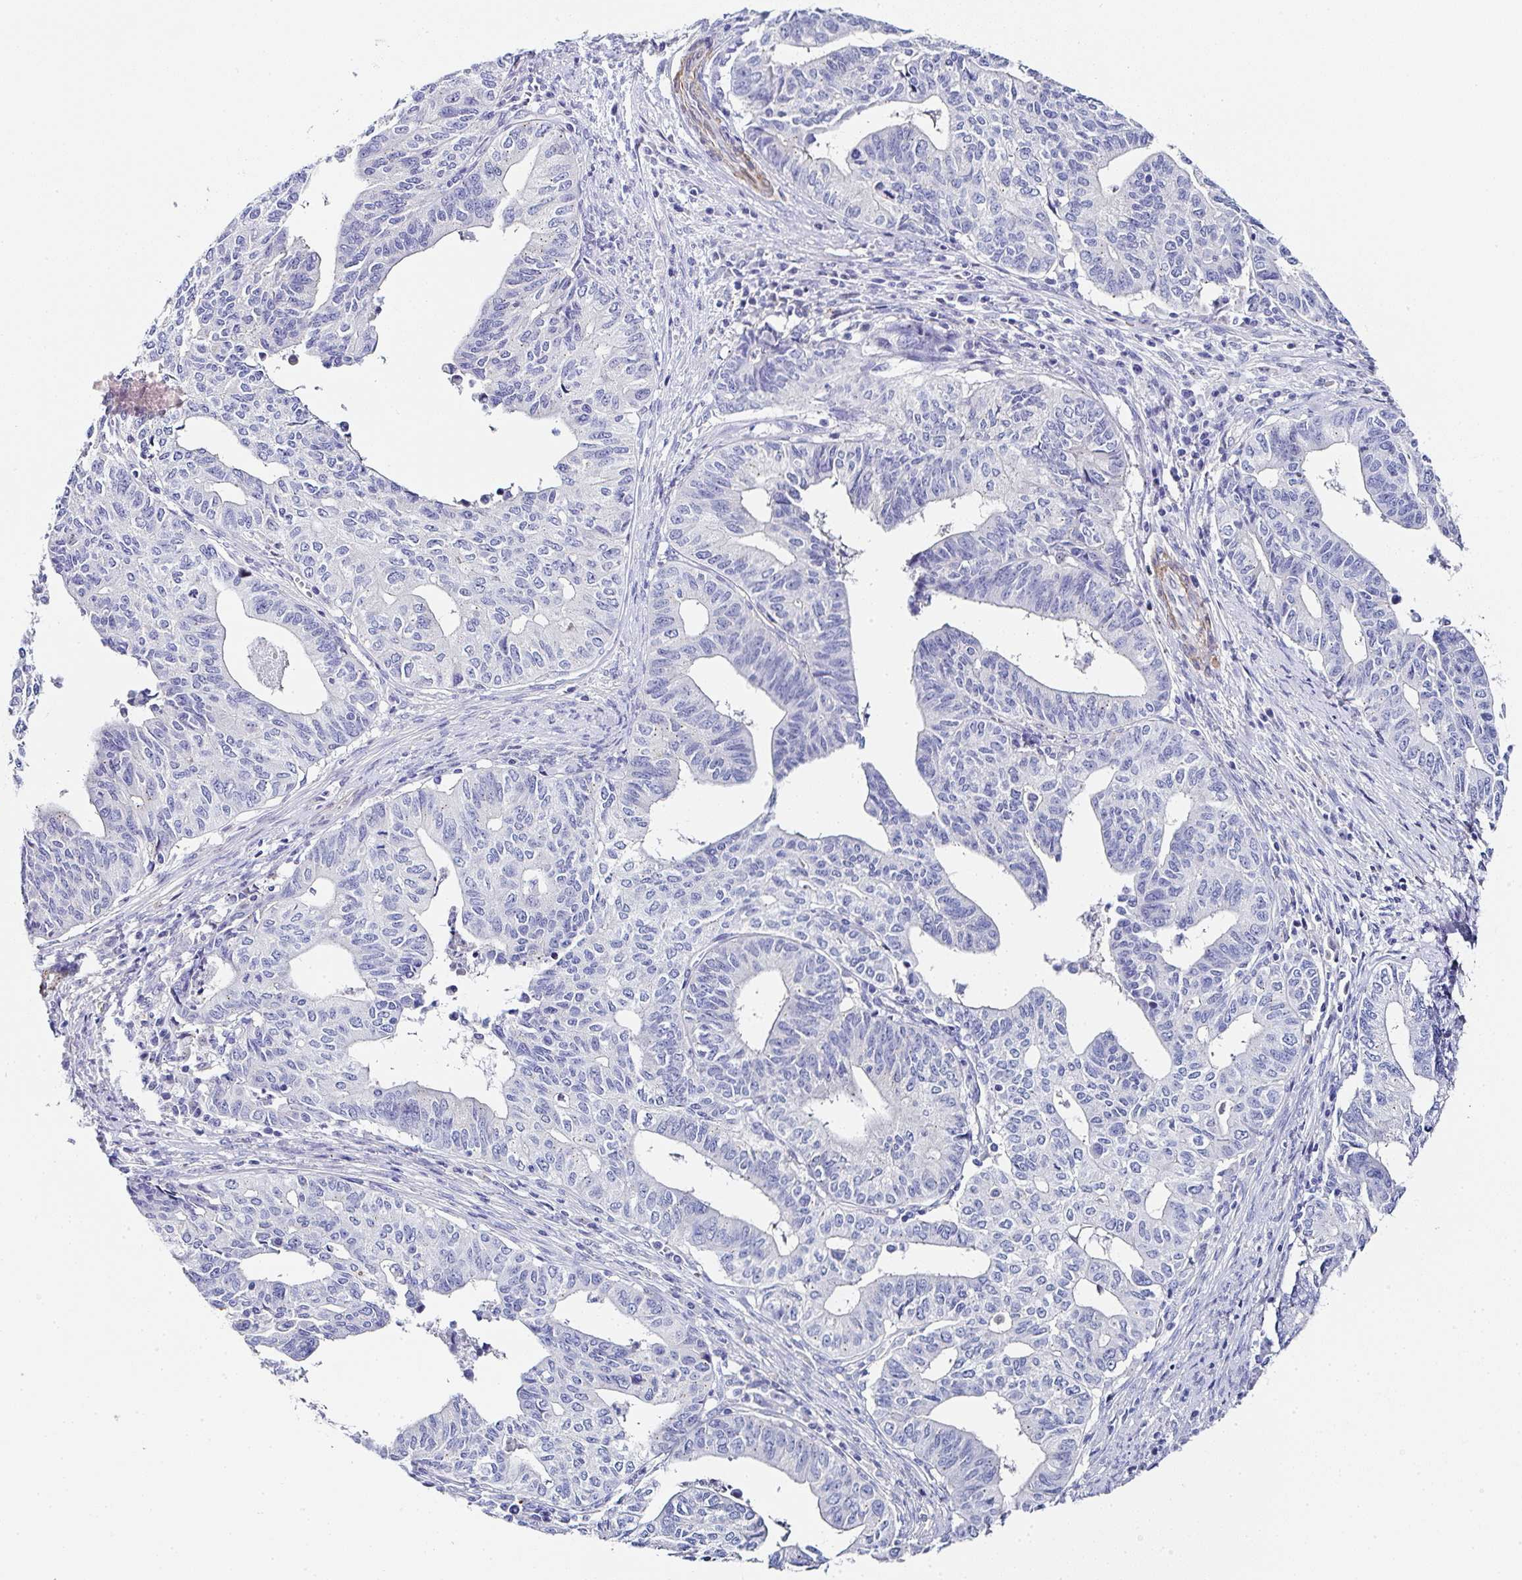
{"staining": {"intensity": "negative", "quantity": "none", "location": "none"}, "tissue": "endometrial cancer", "cell_type": "Tumor cells", "image_type": "cancer", "snomed": [{"axis": "morphology", "description": "Adenocarcinoma, NOS"}, {"axis": "topography", "description": "Endometrium"}], "caption": "Human endometrial cancer (adenocarcinoma) stained for a protein using IHC shows no expression in tumor cells.", "gene": "PPFIA4", "patient": {"sex": "female", "age": 65}}